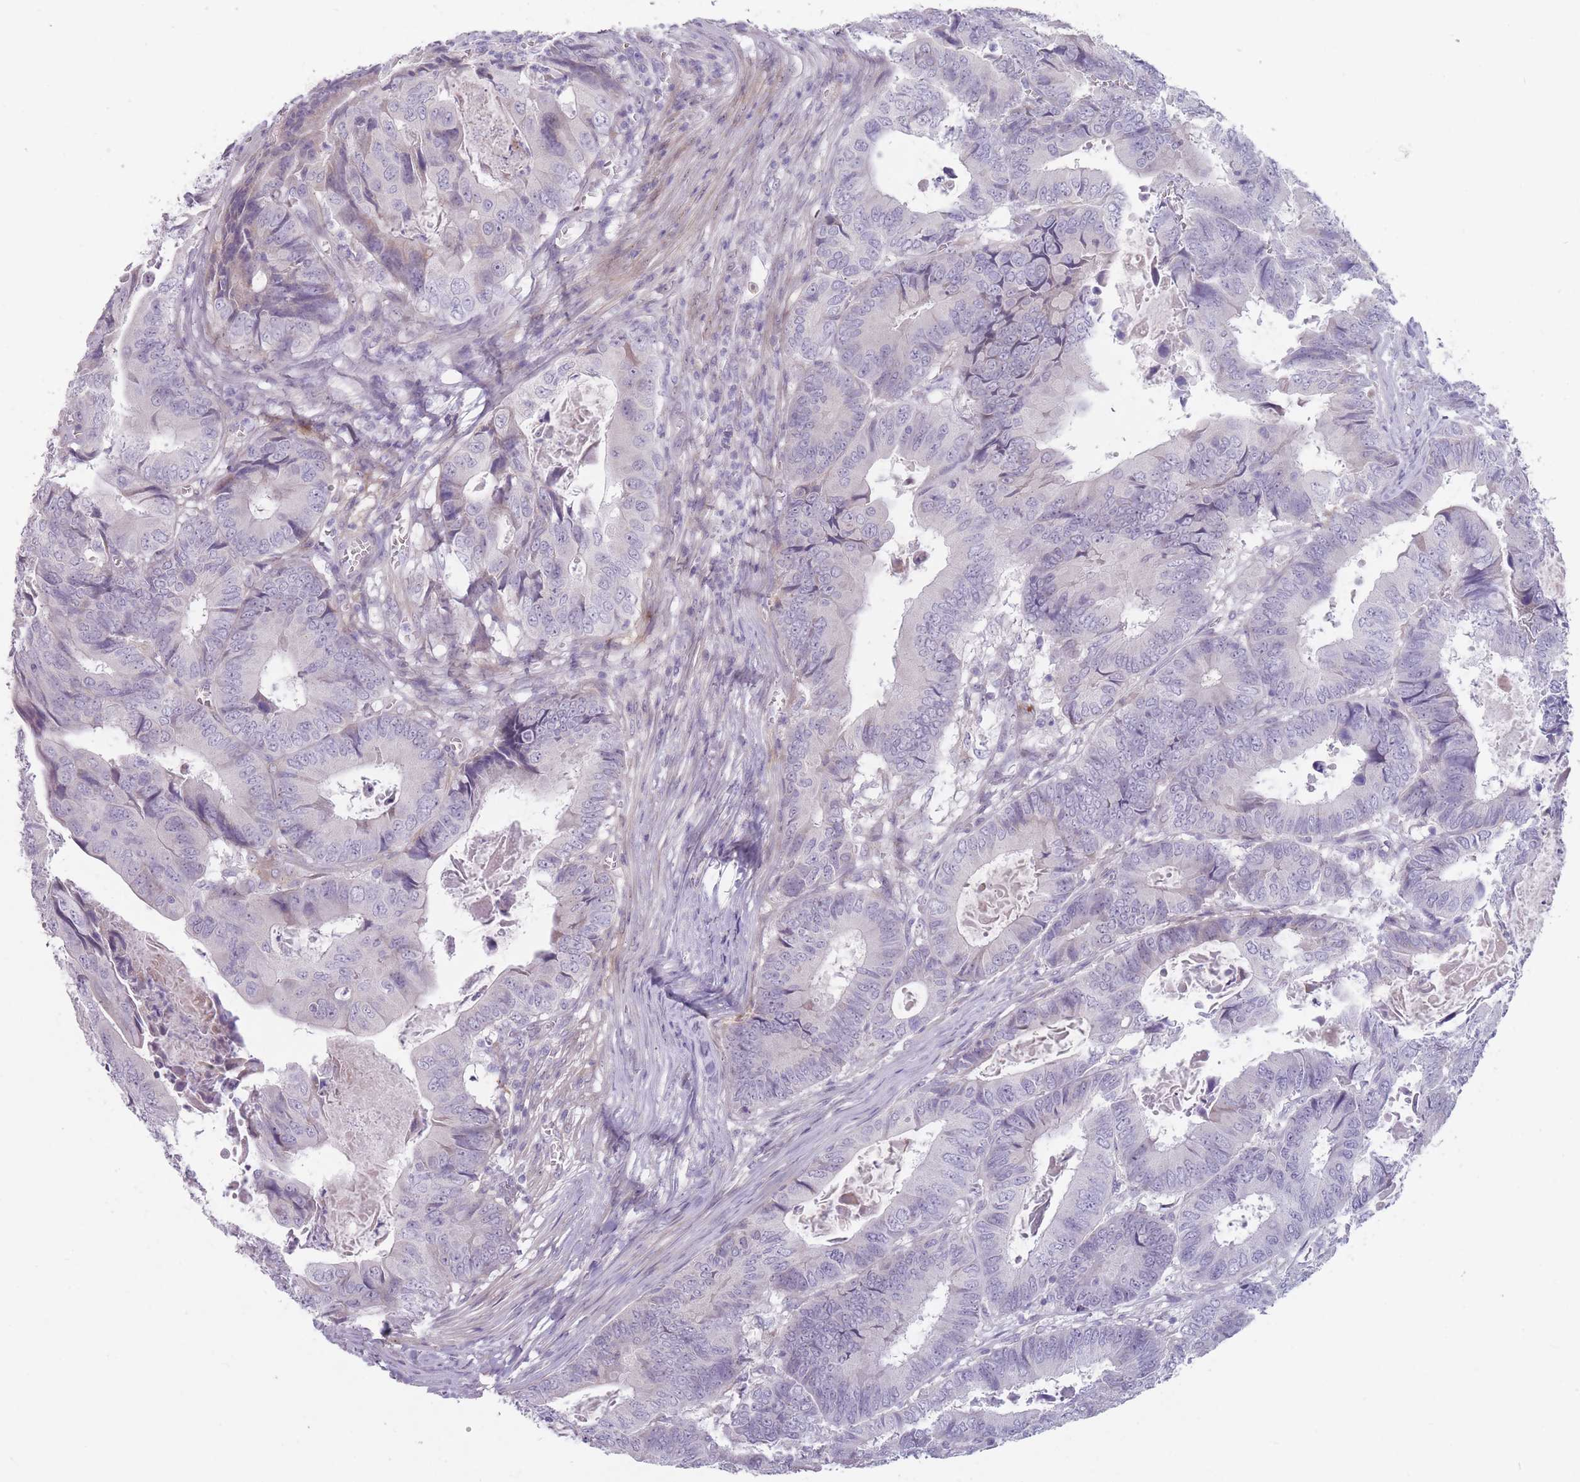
{"staining": {"intensity": "negative", "quantity": "none", "location": "none"}, "tissue": "colorectal cancer", "cell_type": "Tumor cells", "image_type": "cancer", "snomed": [{"axis": "morphology", "description": "Adenocarcinoma, NOS"}, {"axis": "topography", "description": "Colon"}], "caption": "The image shows no significant expression in tumor cells of colorectal cancer (adenocarcinoma).", "gene": "PAIP2B", "patient": {"sex": "male", "age": 85}}